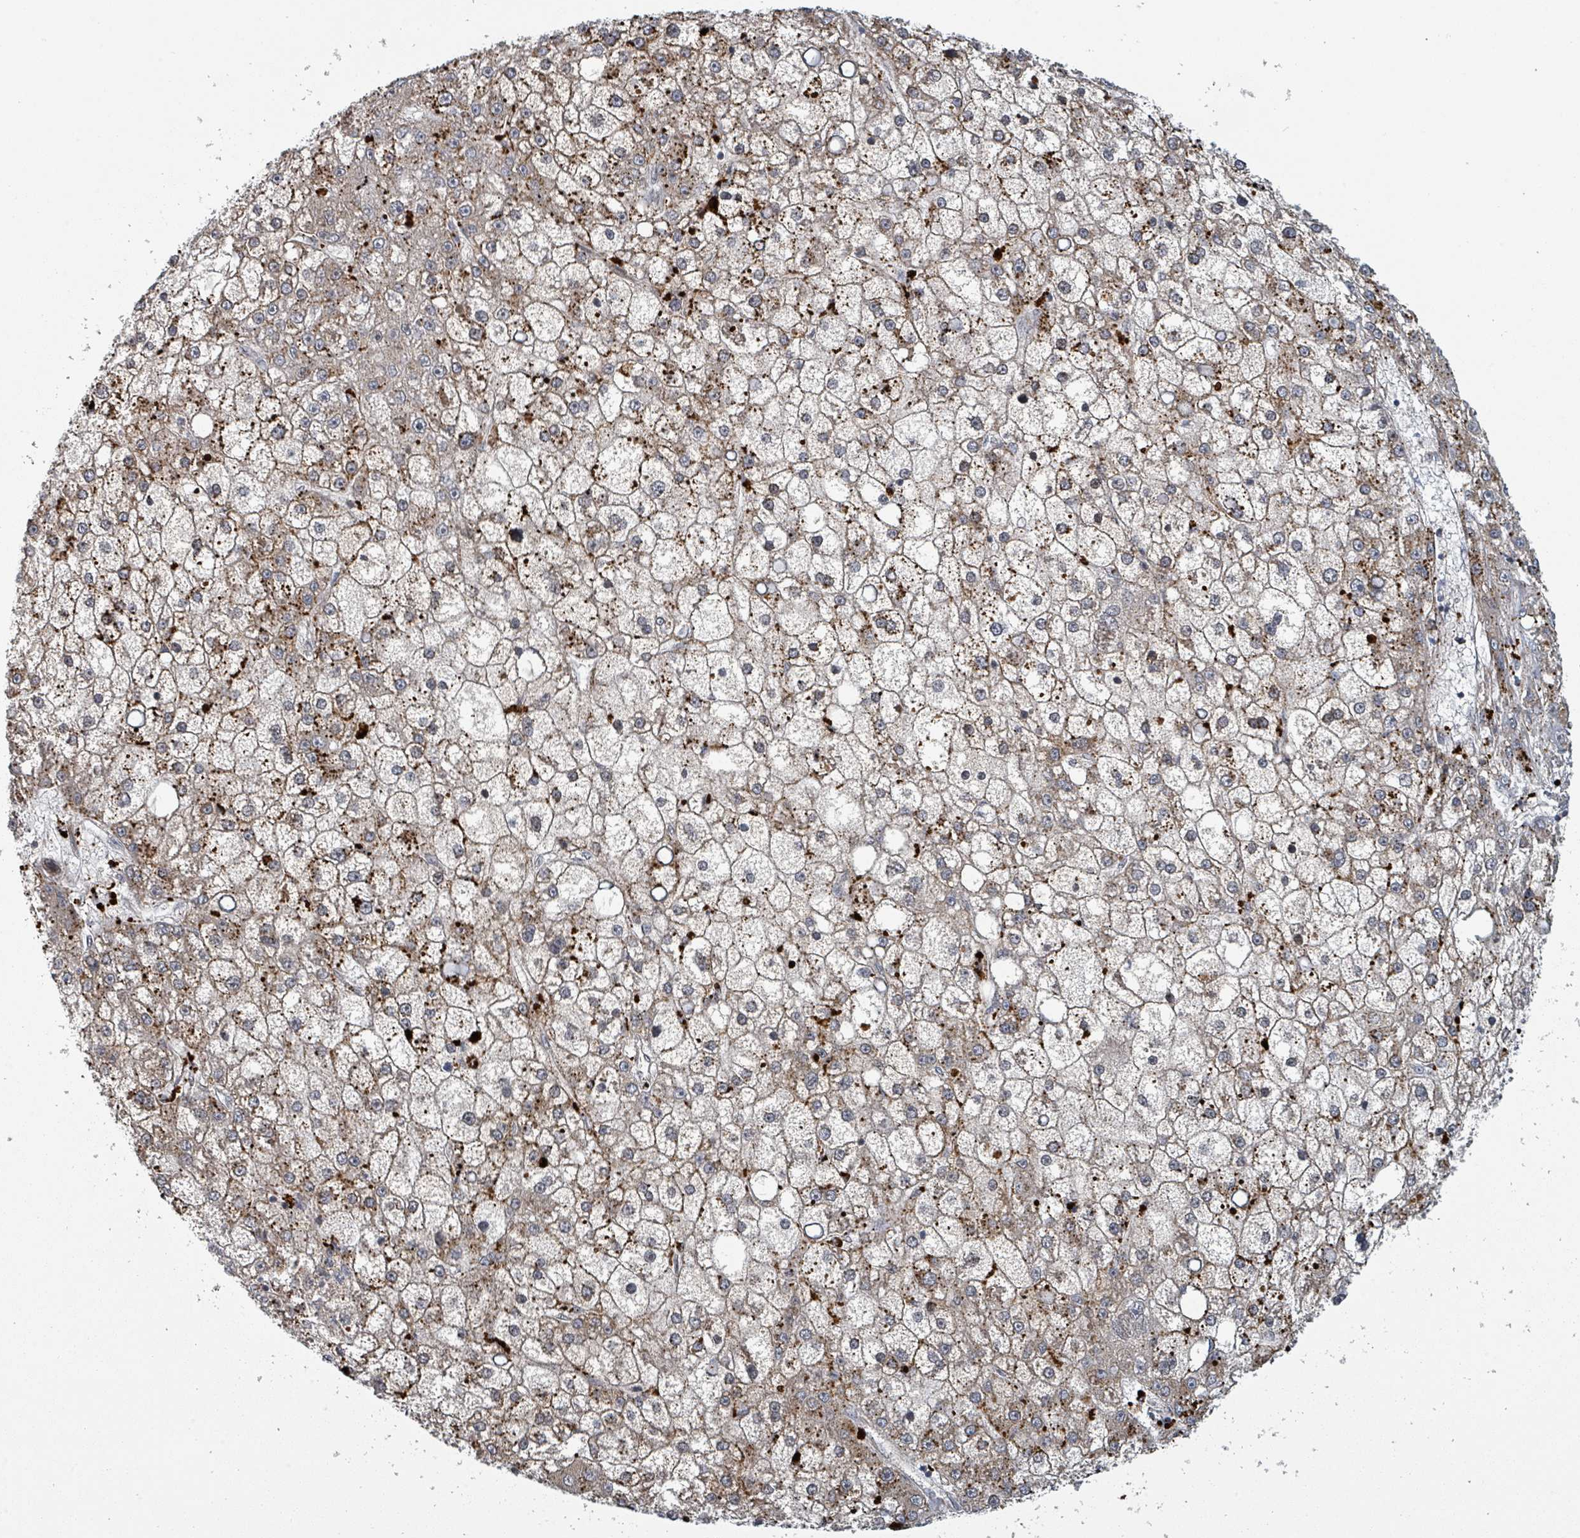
{"staining": {"intensity": "strong", "quantity": "25%-75%", "location": "cytoplasmic/membranous"}, "tissue": "liver cancer", "cell_type": "Tumor cells", "image_type": "cancer", "snomed": [{"axis": "morphology", "description": "Carcinoma, Hepatocellular, NOS"}, {"axis": "topography", "description": "Liver"}], "caption": "Protein expression by IHC reveals strong cytoplasmic/membranous expression in about 25%-75% of tumor cells in liver cancer.", "gene": "GTF3C1", "patient": {"sex": "male", "age": 67}}